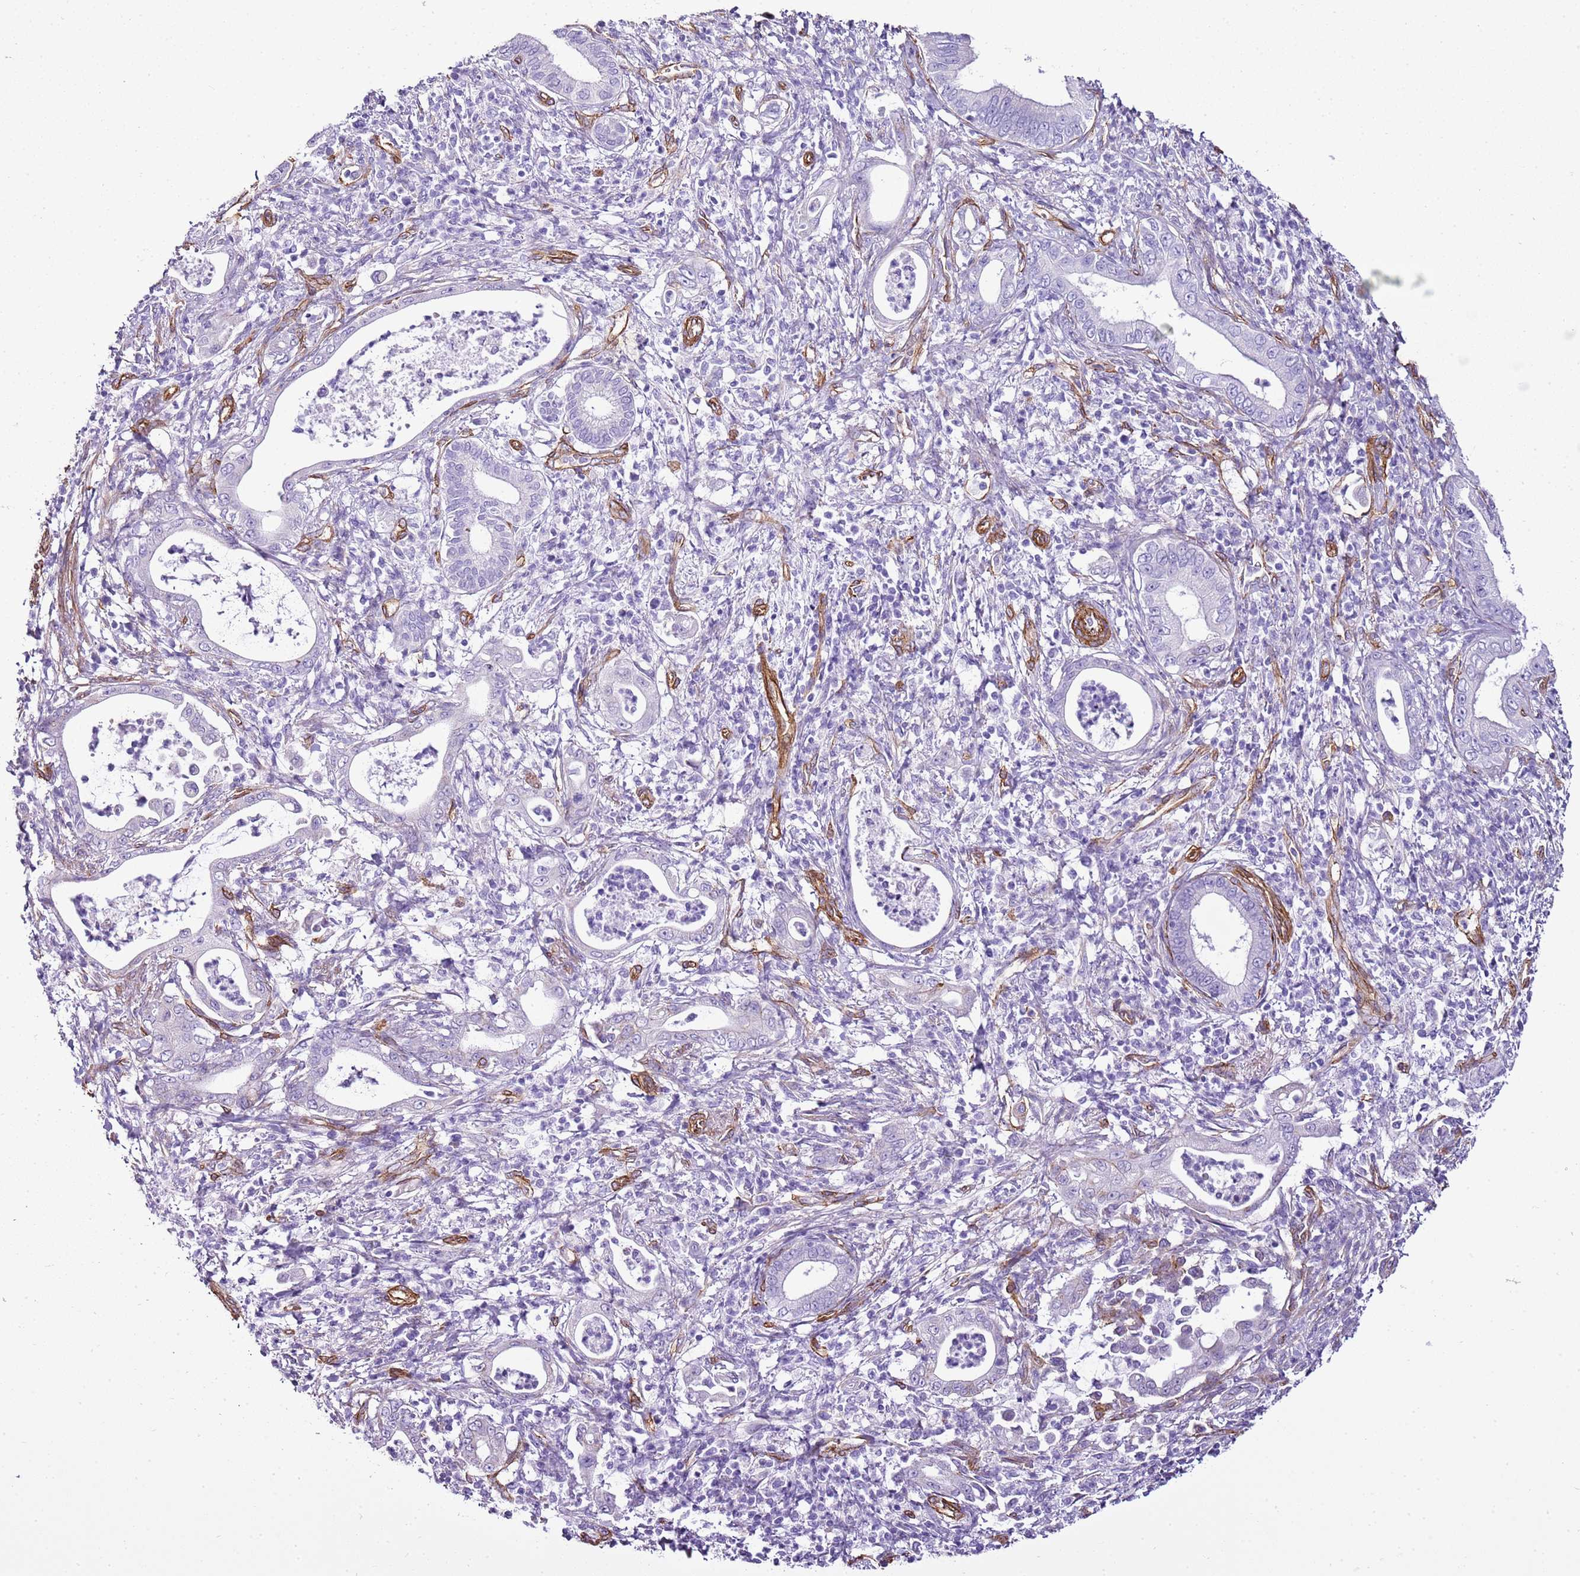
{"staining": {"intensity": "negative", "quantity": "none", "location": "none"}, "tissue": "pancreatic cancer", "cell_type": "Tumor cells", "image_type": "cancer", "snomed": [{"axis": "morphology", "description": "Normal tissue, NOS"}, {"axis": "morphology", "description": "Adenocarcinoma, NOS"}, {"axis": "topography", "description": "Pancreas"}], "caption": "Tumor cells are negative for protein expression in human pancreatic cancer.", "gene": "CTDSPL", "patient": {"sex": "female", "age": 55}}